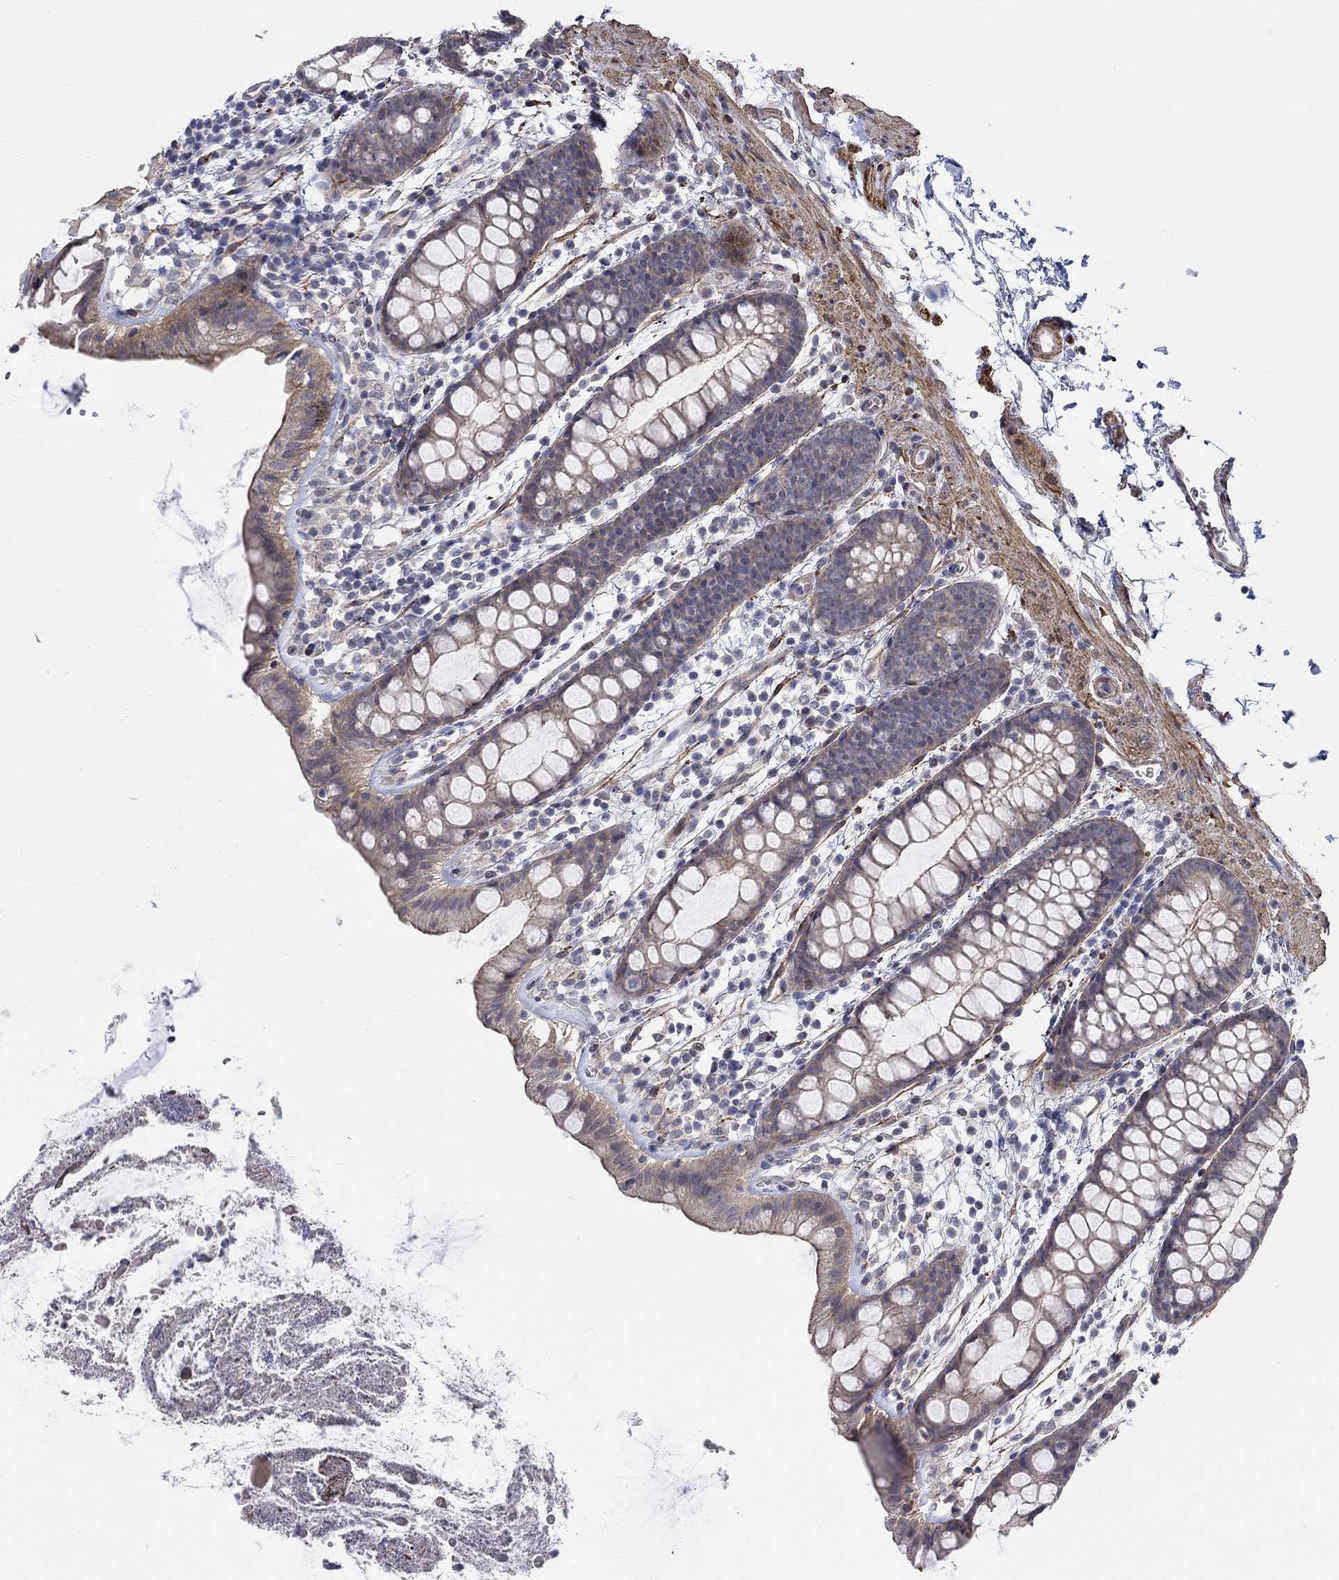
{"staining": {"intensity": "moderate", "quantity": "25%-75%", "location": "cytoplasmic/membranous"}, "tissue": "rectum", "cell_type": "Glandular cells", "image_type": "normal", "snomed": [{"axis": "morphology", "description": "Normal tissue, NOS"}, {"axis": "topography", "description": "Rectum"}], "caption": "This image exhibits immunohistochemistry (IHC) staining of benign human rectum, with medium moderate cytoplasmic/membranous staining in approximately 25%-75% of glandular cells.", "gene": "SCN7A", "patient": {"sex": "male", "age": 57}}